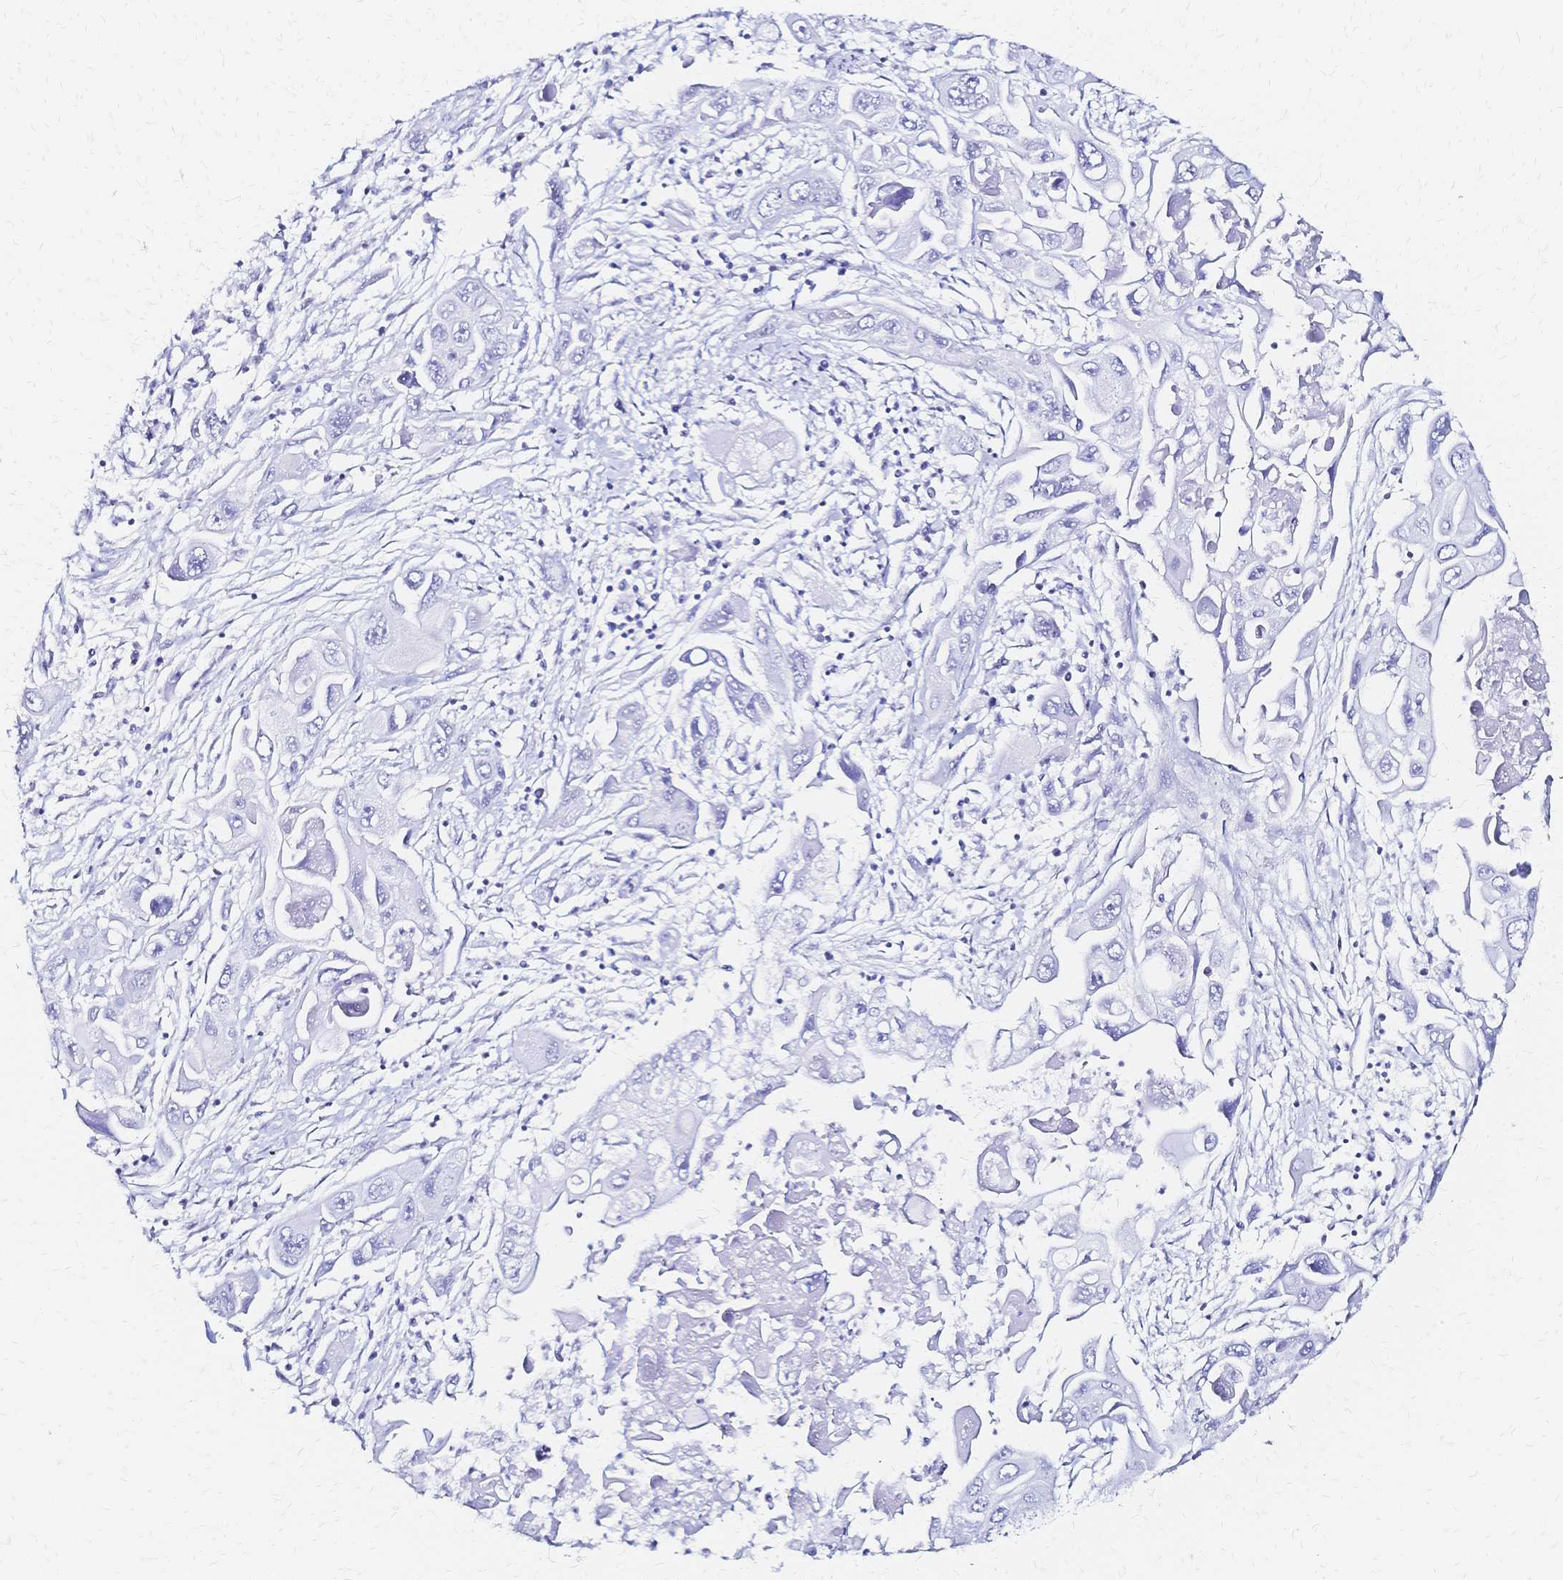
{"staining": {"intensity": "negative", "quantity": "none", "location": "none"}, "tissue": "pancreatic cancer", "cell_type": "Tumor cells", "image_type": "cancer", "snomed": [{"axis": "morphology", "description": "Adenocarcinoma, NOS"}, {"axis": "topography", "description": "Pancreas"}], "caption": "High power microscopy photomicrograph of an IHC micrograph of pancreatic adenocarcinoma, revealing no significant positivity in tumor cells.", "gene": "SLC5A1", "patient": {"sex": "male", "age": 70}}